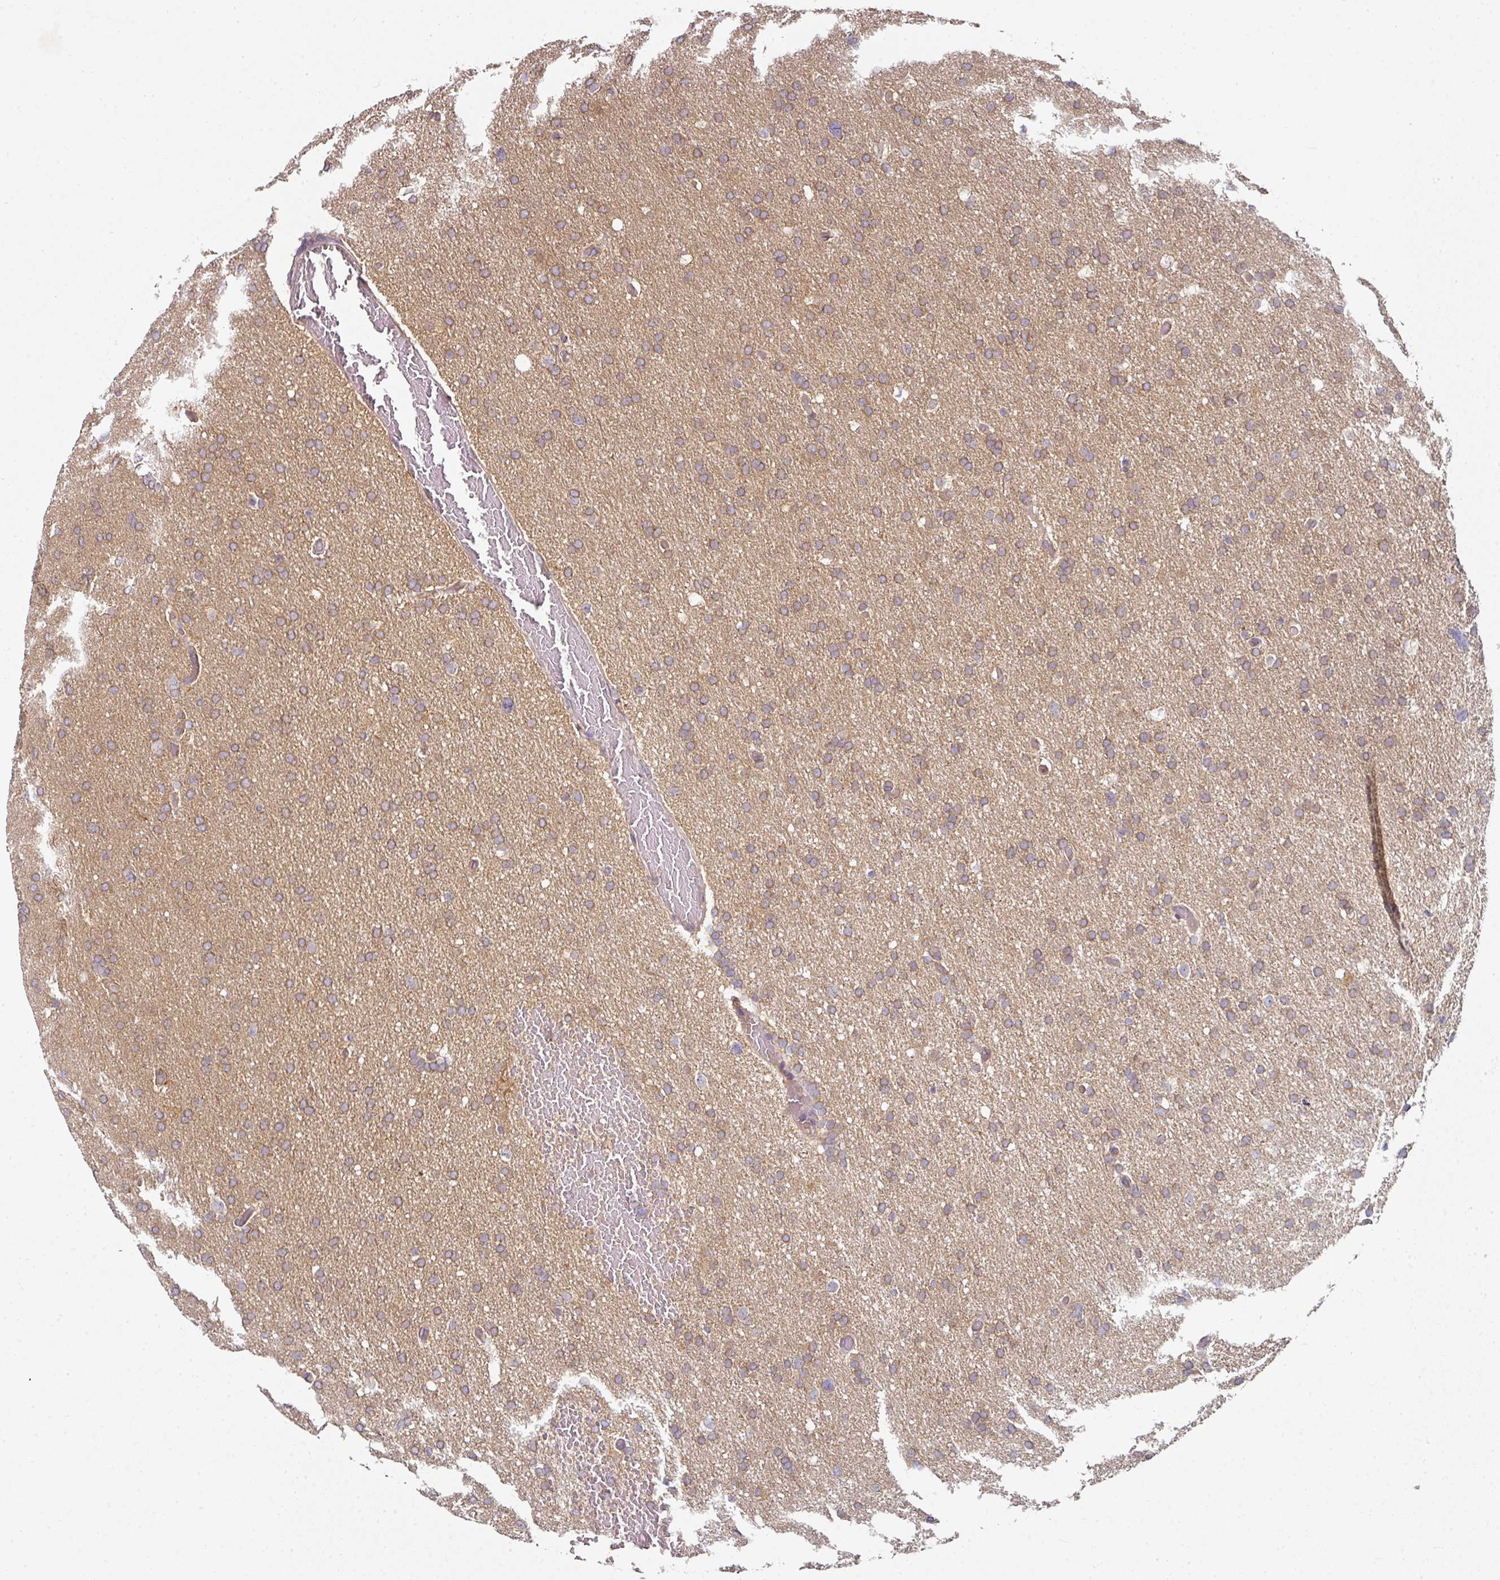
{"staining": {"intensity": "weak", "quantity": ">75%", "location": "cytoplasmic/membranous"}, "tissue": "glioma", "cell_type": "Tumor cells", "image_type": "cancer", "snomed": [{"axis": "morphology", "description": "Glioma, malignant, High grade"}, {"axis": "topography", "description": "Cerebral cortex"}], "caption": "This image shows immunohistochemistry staining of human malignant glioma (high-grade), with low weak cytoplasmic/membranous expression in about >75% of tumor cells.", "gene": "MAP2K2", "patient": {"sex": "female", "age": 36}}